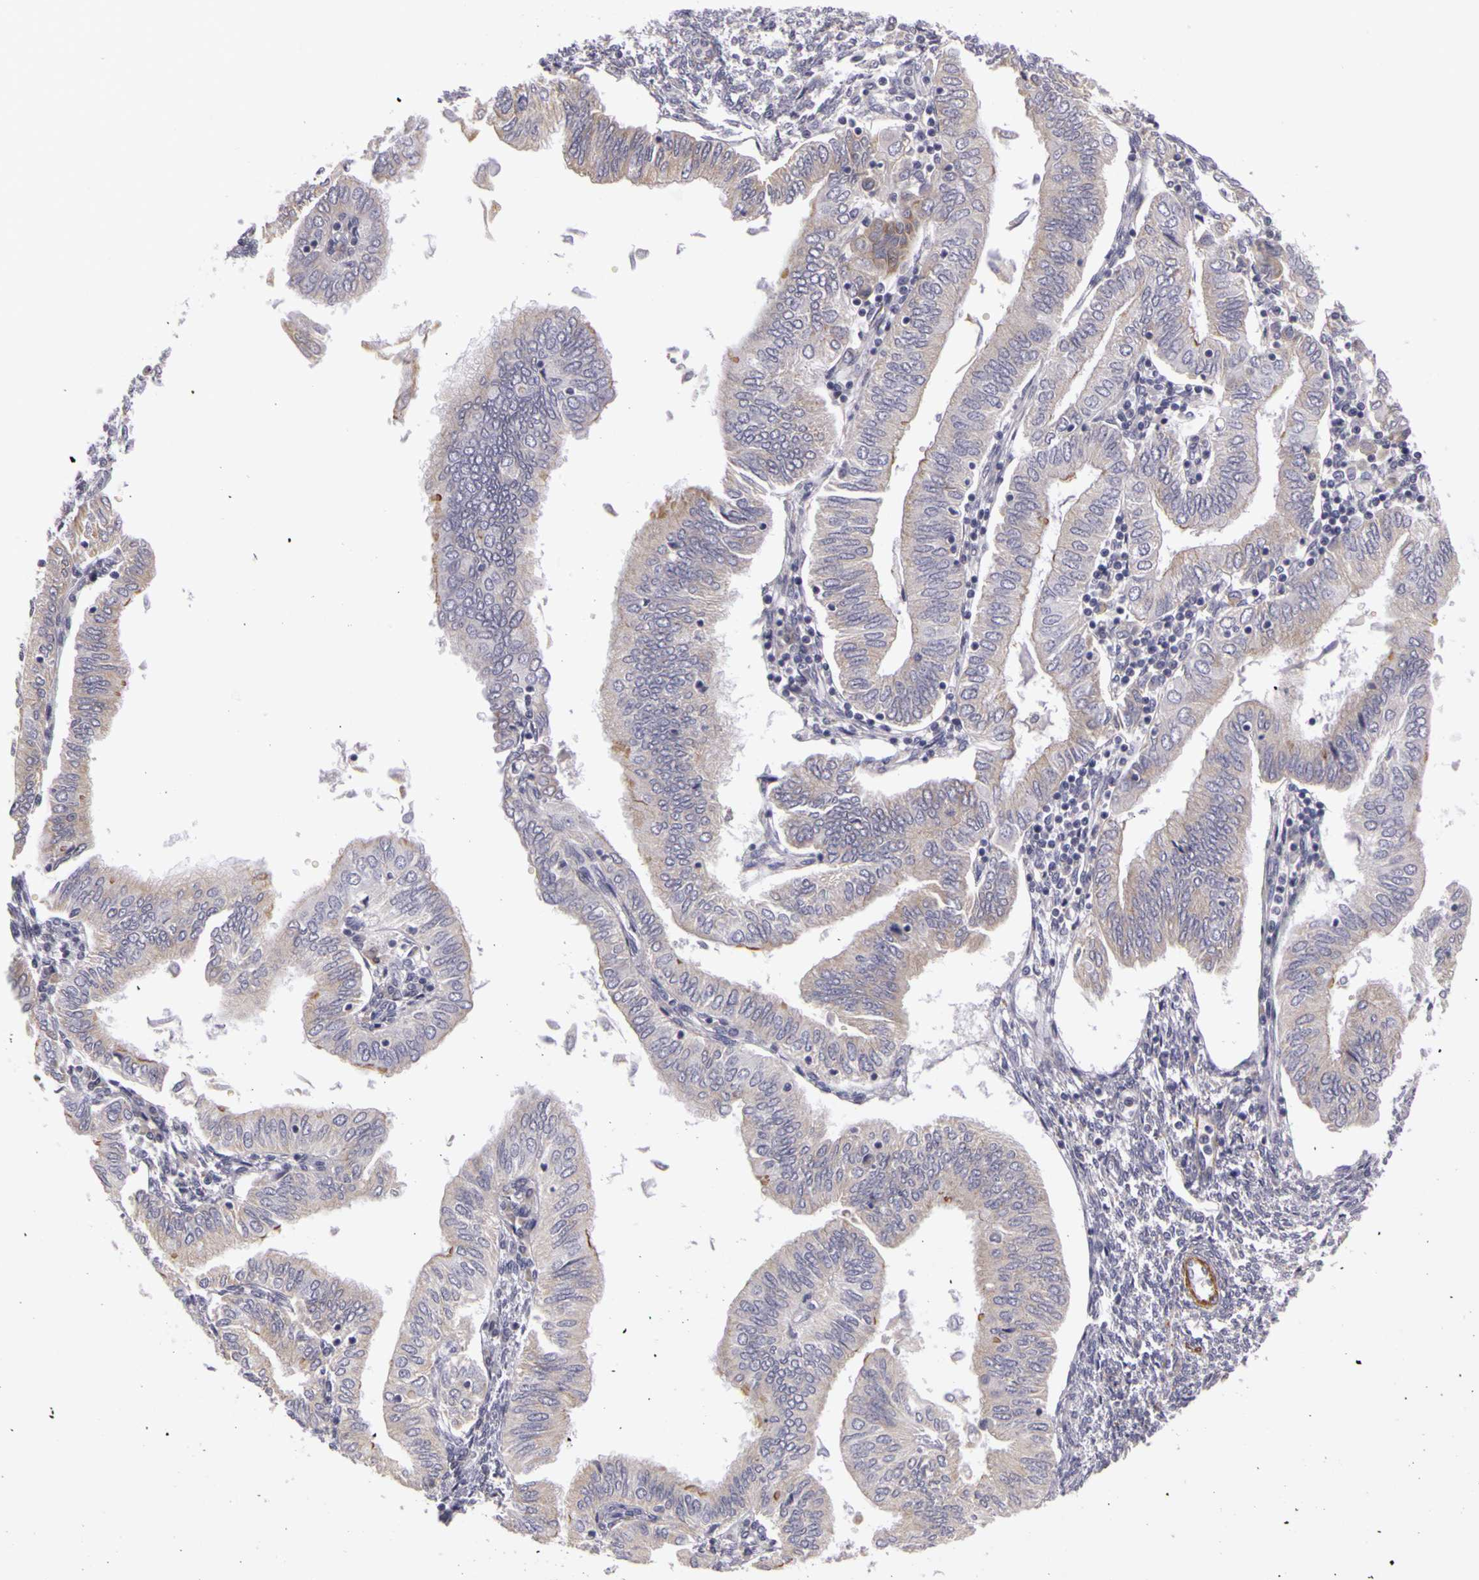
{"staining": {"intensity": "weak", "quantity": ">75%", "location": "cytoplasmic/membranous"}, "tissue": "endometrial cancer", "cell_type": "Tumor cells", "image_type": "cancer", "snomed": [{"axis": "morphology", "description": "Adenocarcinoma, NOS"}, {"axis": "topography", "description": "Endometrium"}], "caption": "Endometrial adenocarcinoma tissue displays weak cytoplasmic/membranous staining in approximately >75% of tumor cells, visualized by immunohistochemistry. (Brightfield microscopy of DAB IHC at high magnification).", "gene": "CNTN2", "patient": {"sex": "female", "age": 51}}